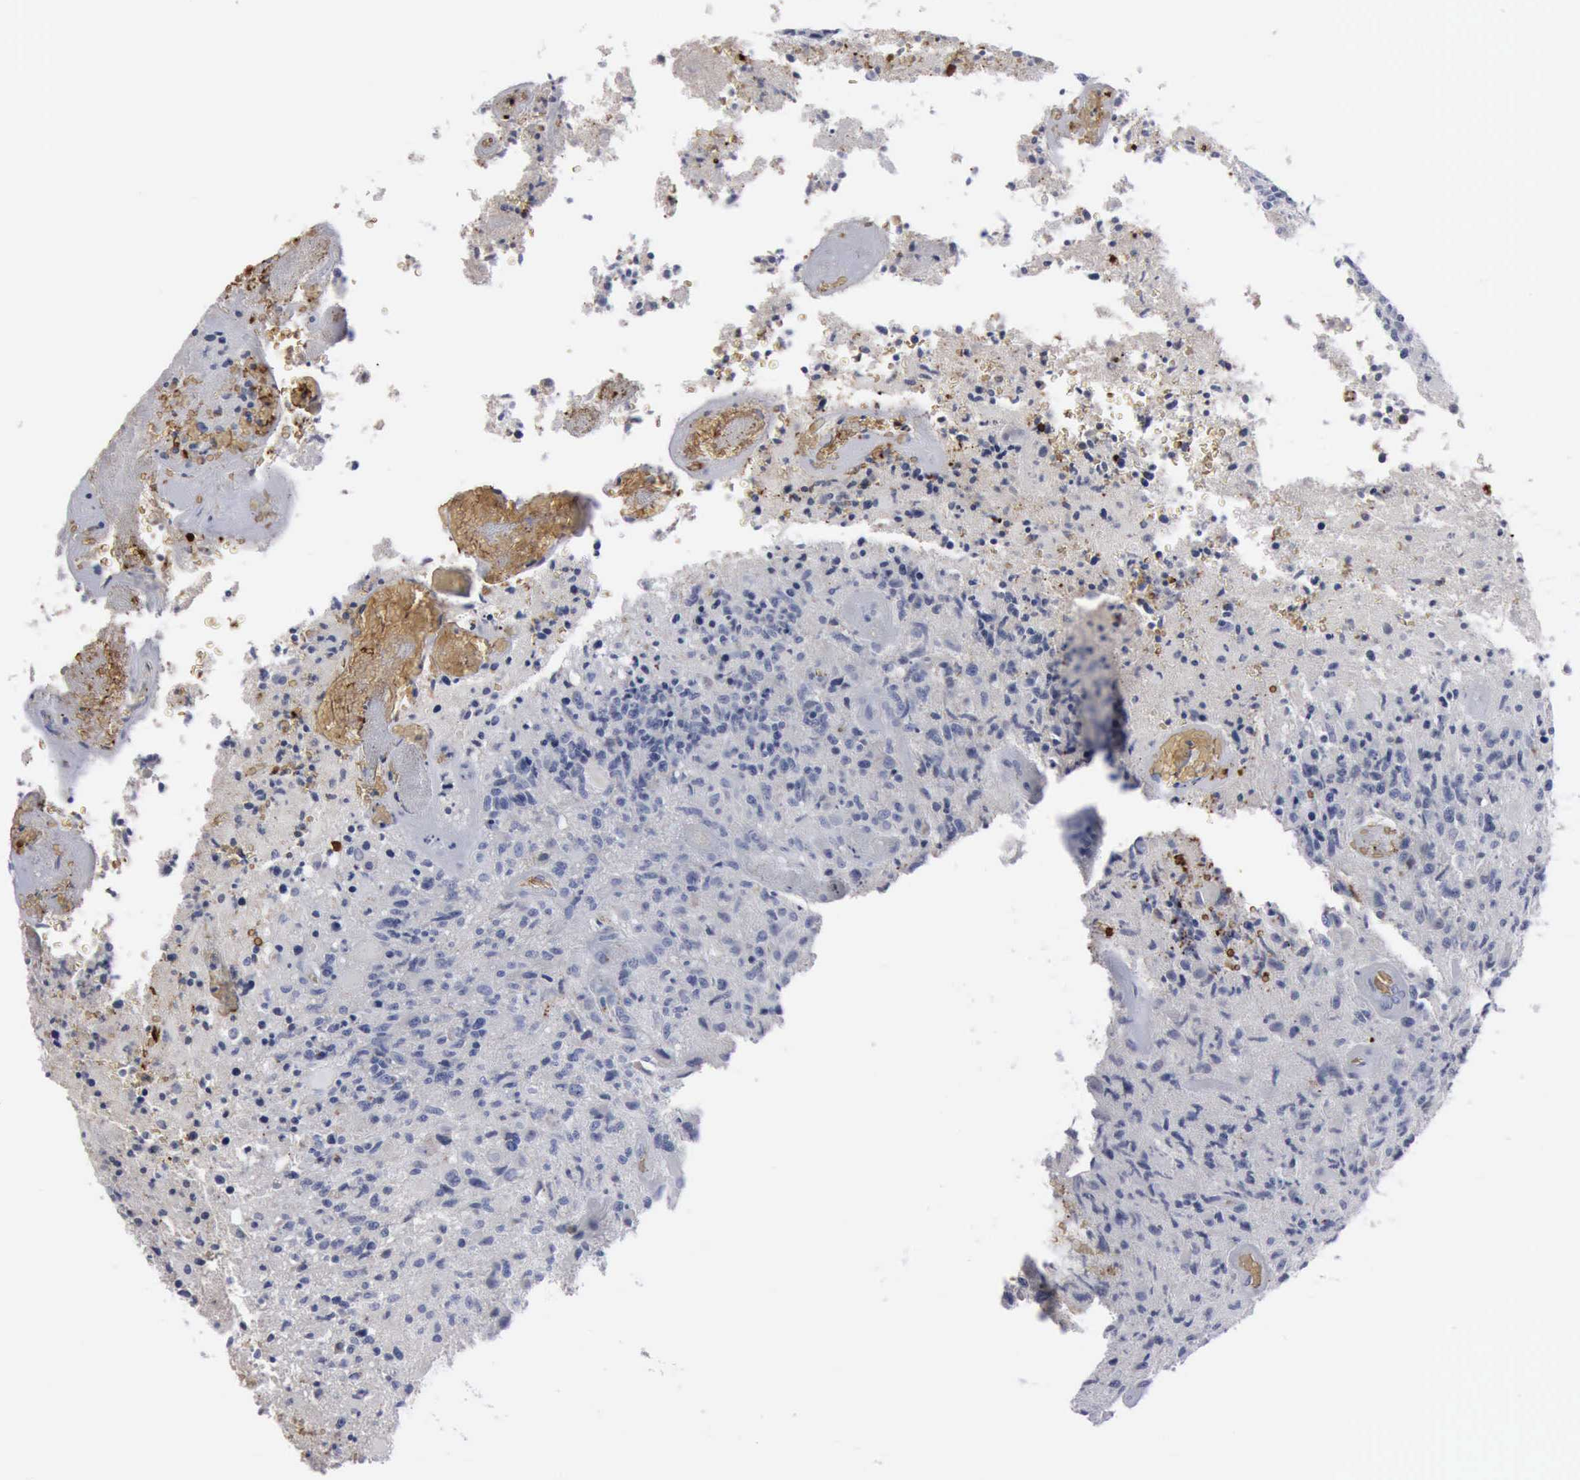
{"staining": {"intensity": "negative", "quantity": "none", "location": "none"}, "tissue": "glioma", "cell_type": "Tumor cells", "image_type": "cancer", "snomed": [{"axis": "morphology", "description": "Glioma, malignant, High grade"}, {"axis": "topography", "description": "Brain"}], "caption": "Protein analysis of malignant glioma (high-grade) demonstrates no significant positivity in tumor cells.", "gene": "TGFB1", "patient": {"sex": "male", "age": 36}}